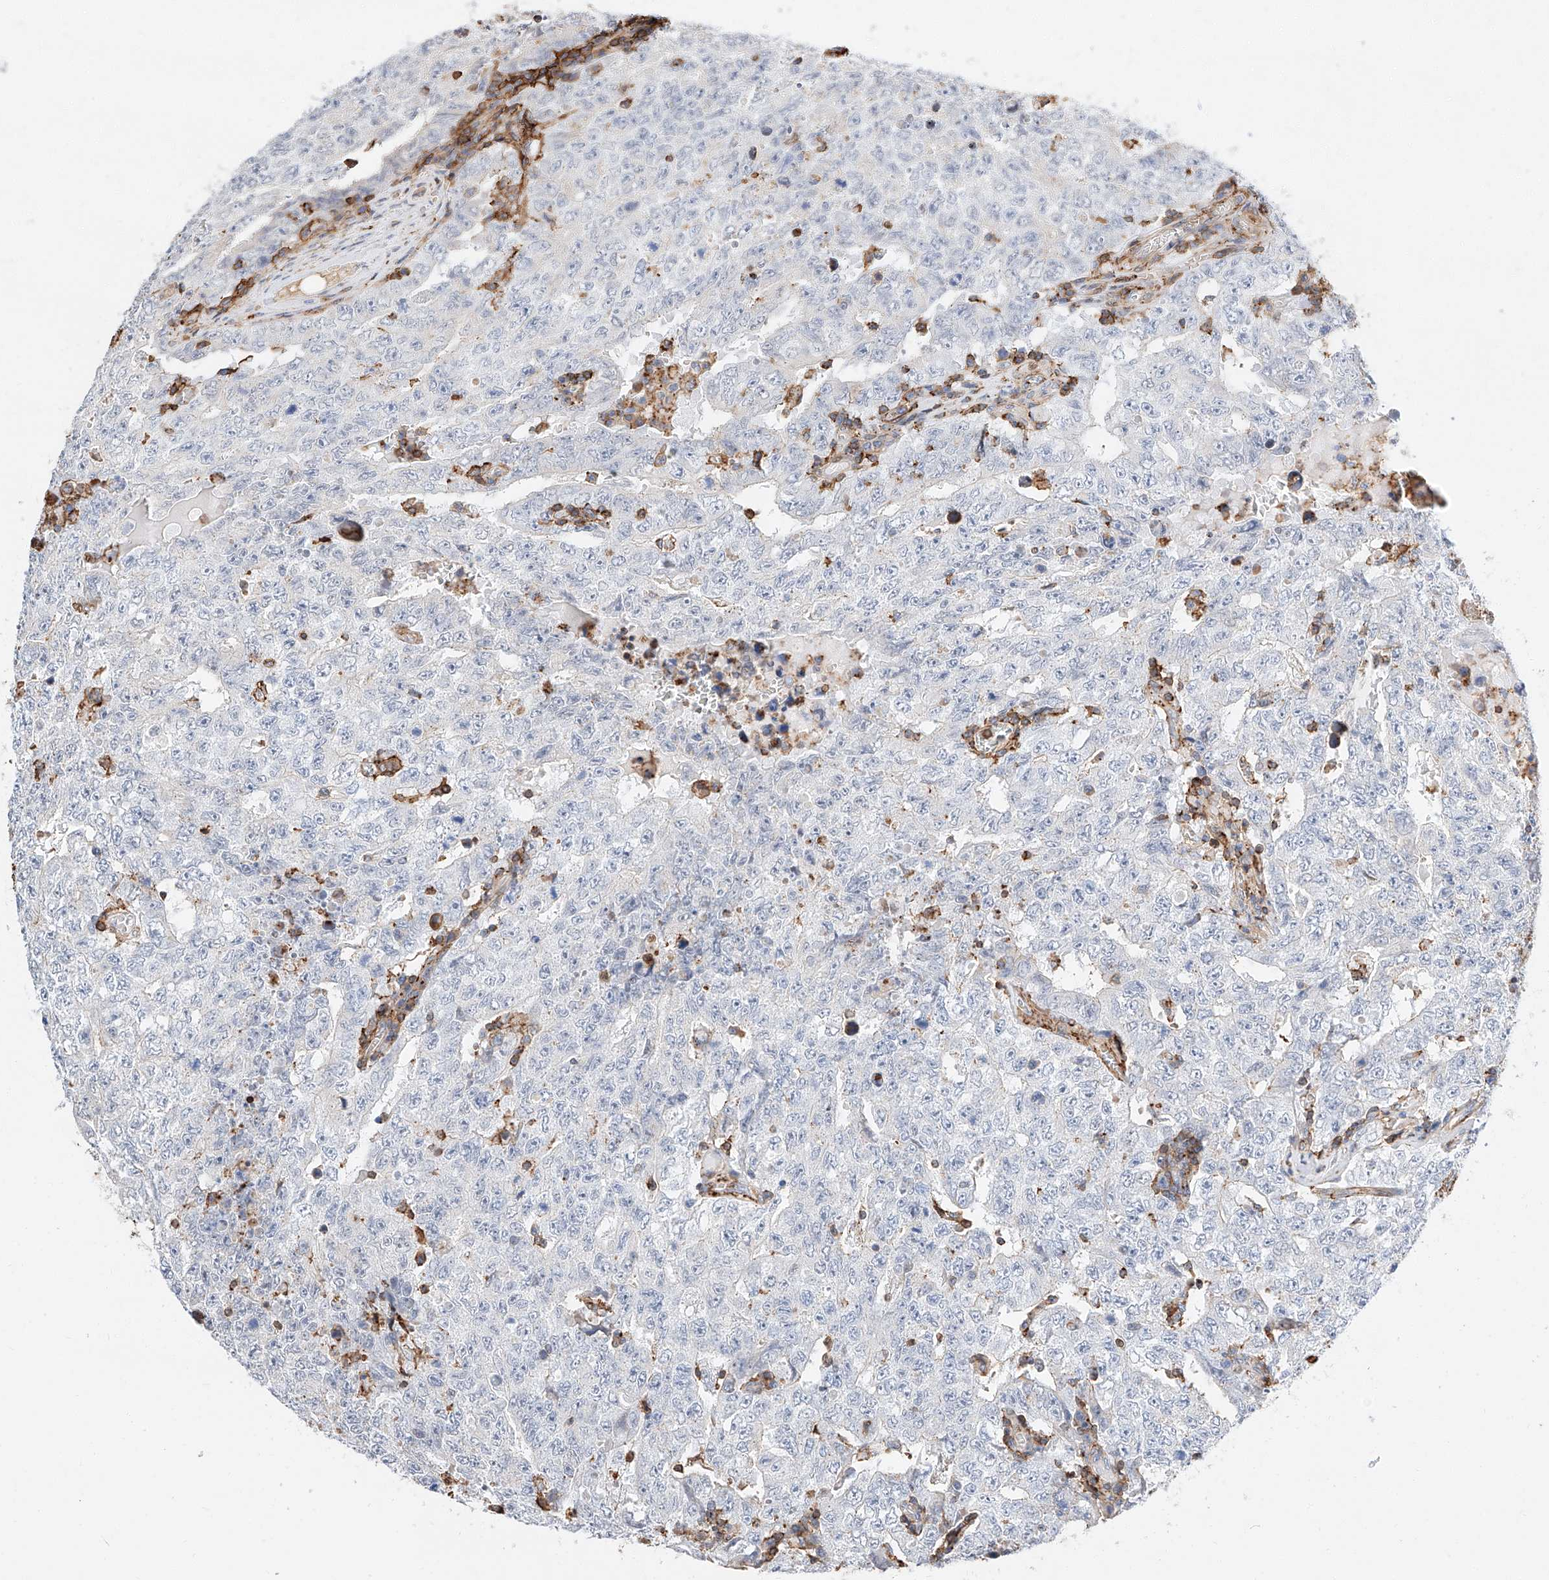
{"staining": {"intensity": "negative", "quantity": "none", "location": "none"}, "tissue": "testis cancer", "cell_type": "Tumor cells", "image_type": "cancer", "snomed": [{"axis": "morphology", "description": "Carcinoma, Embryonal, NOS"}, {"axis": "topography", "description": "Testis"}], "caption": "A high-resolution photomicrograph shows immunohistochemistry staining of testis cancer, which exhibits no significant positivity in tumor cells.", "gene": "WFS1", "patient": {"sex": "male", "age": 26}}